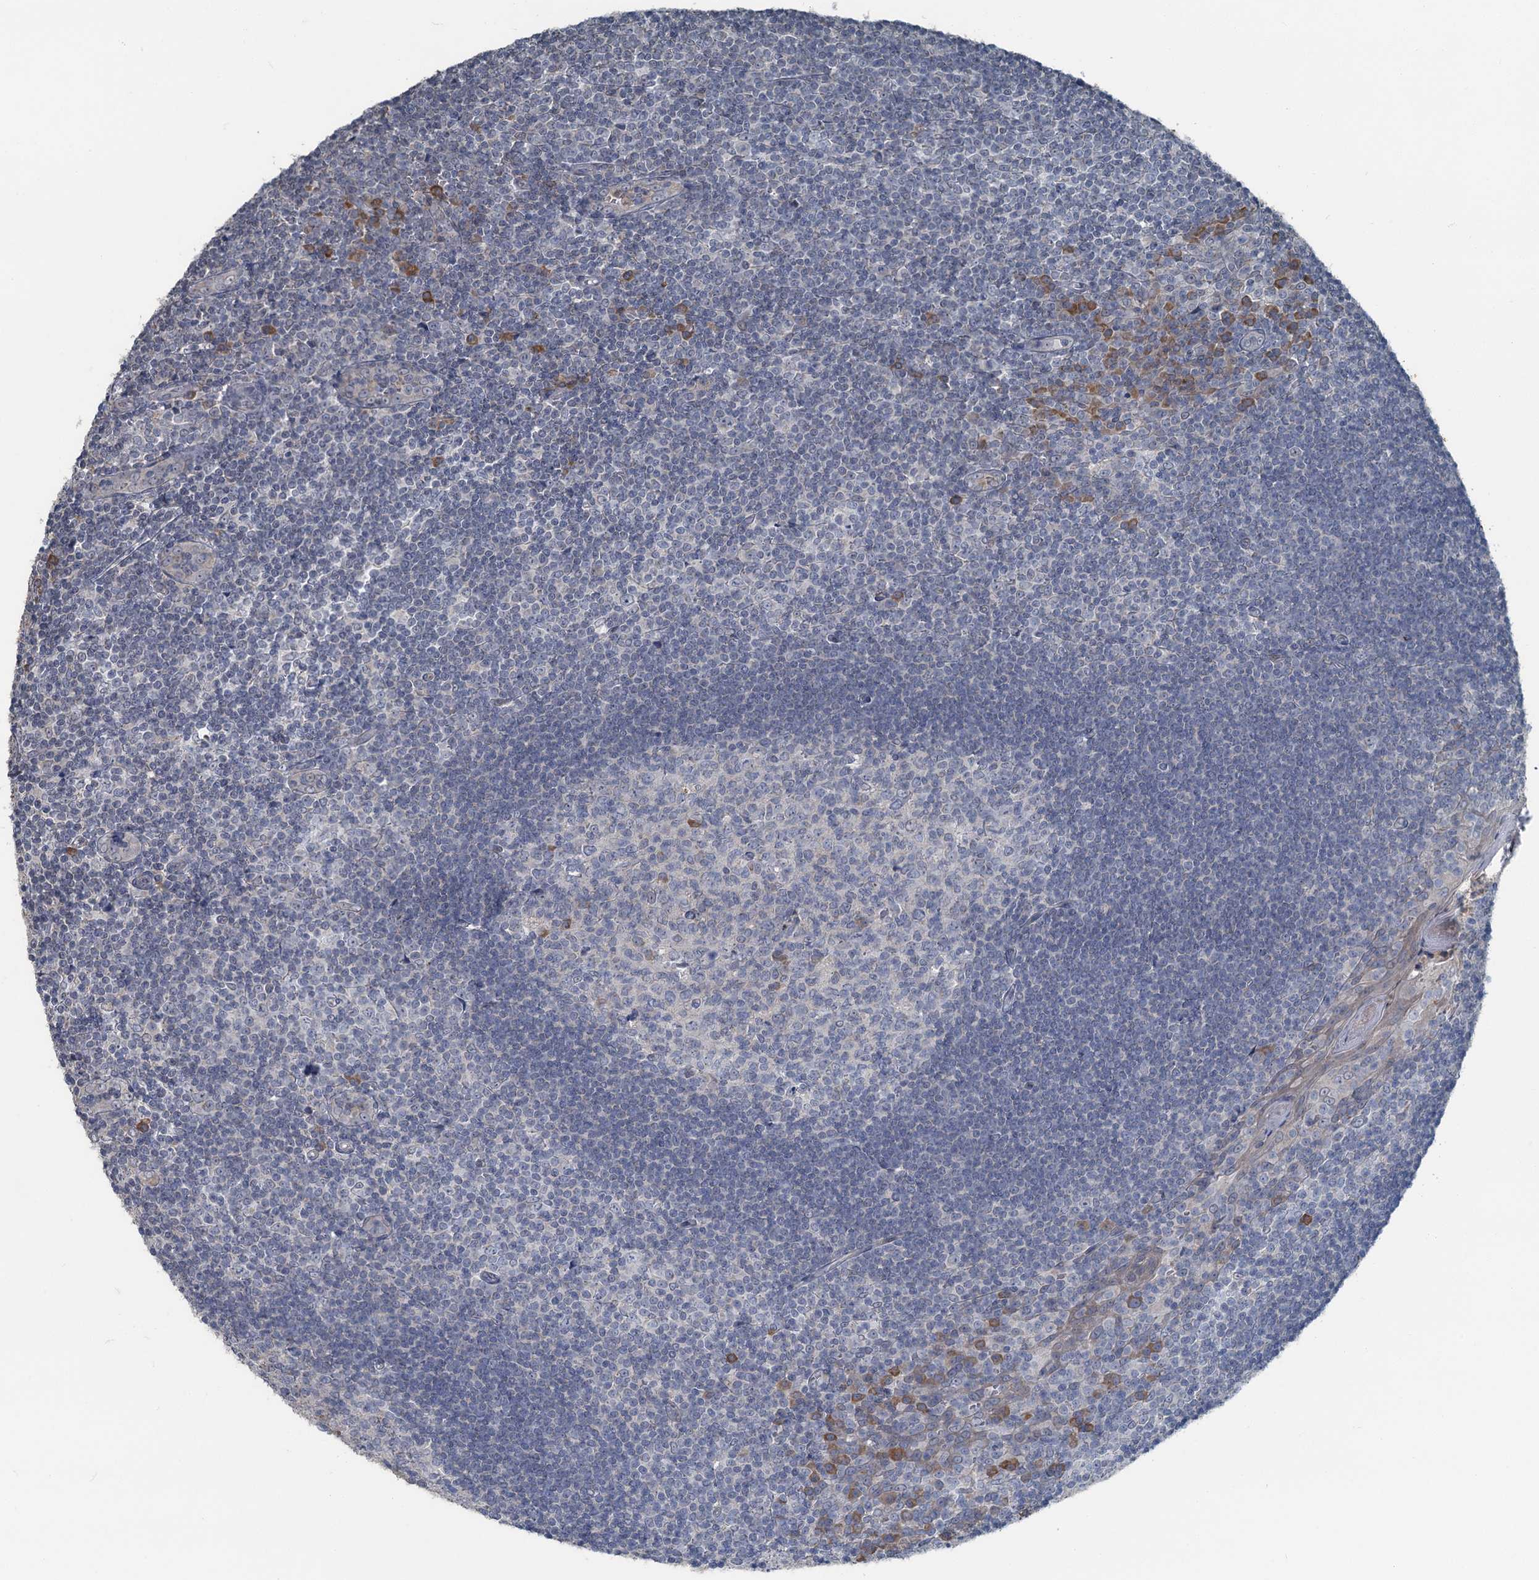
{"staining": {"intensity": "negative", "quantity": "none", "location": "none"}, "tissue": "tonsil", "cell_type": "Germinal center cells", "image_type": "normal", "snomed": [{"axis": "morphology", "description": "Normal tissue, NOS"}, {"axis": "topography", "description": "Tonsil"}], "caption": "An IHC photomicrograph of benign tonsil is shown. There is no staining in germinal center cells of tonsil. (Brightfield microscopy of DAB IHC at high magnification).", "gene": "TEX35", "patient": {"sex": "male", "age": 27}}